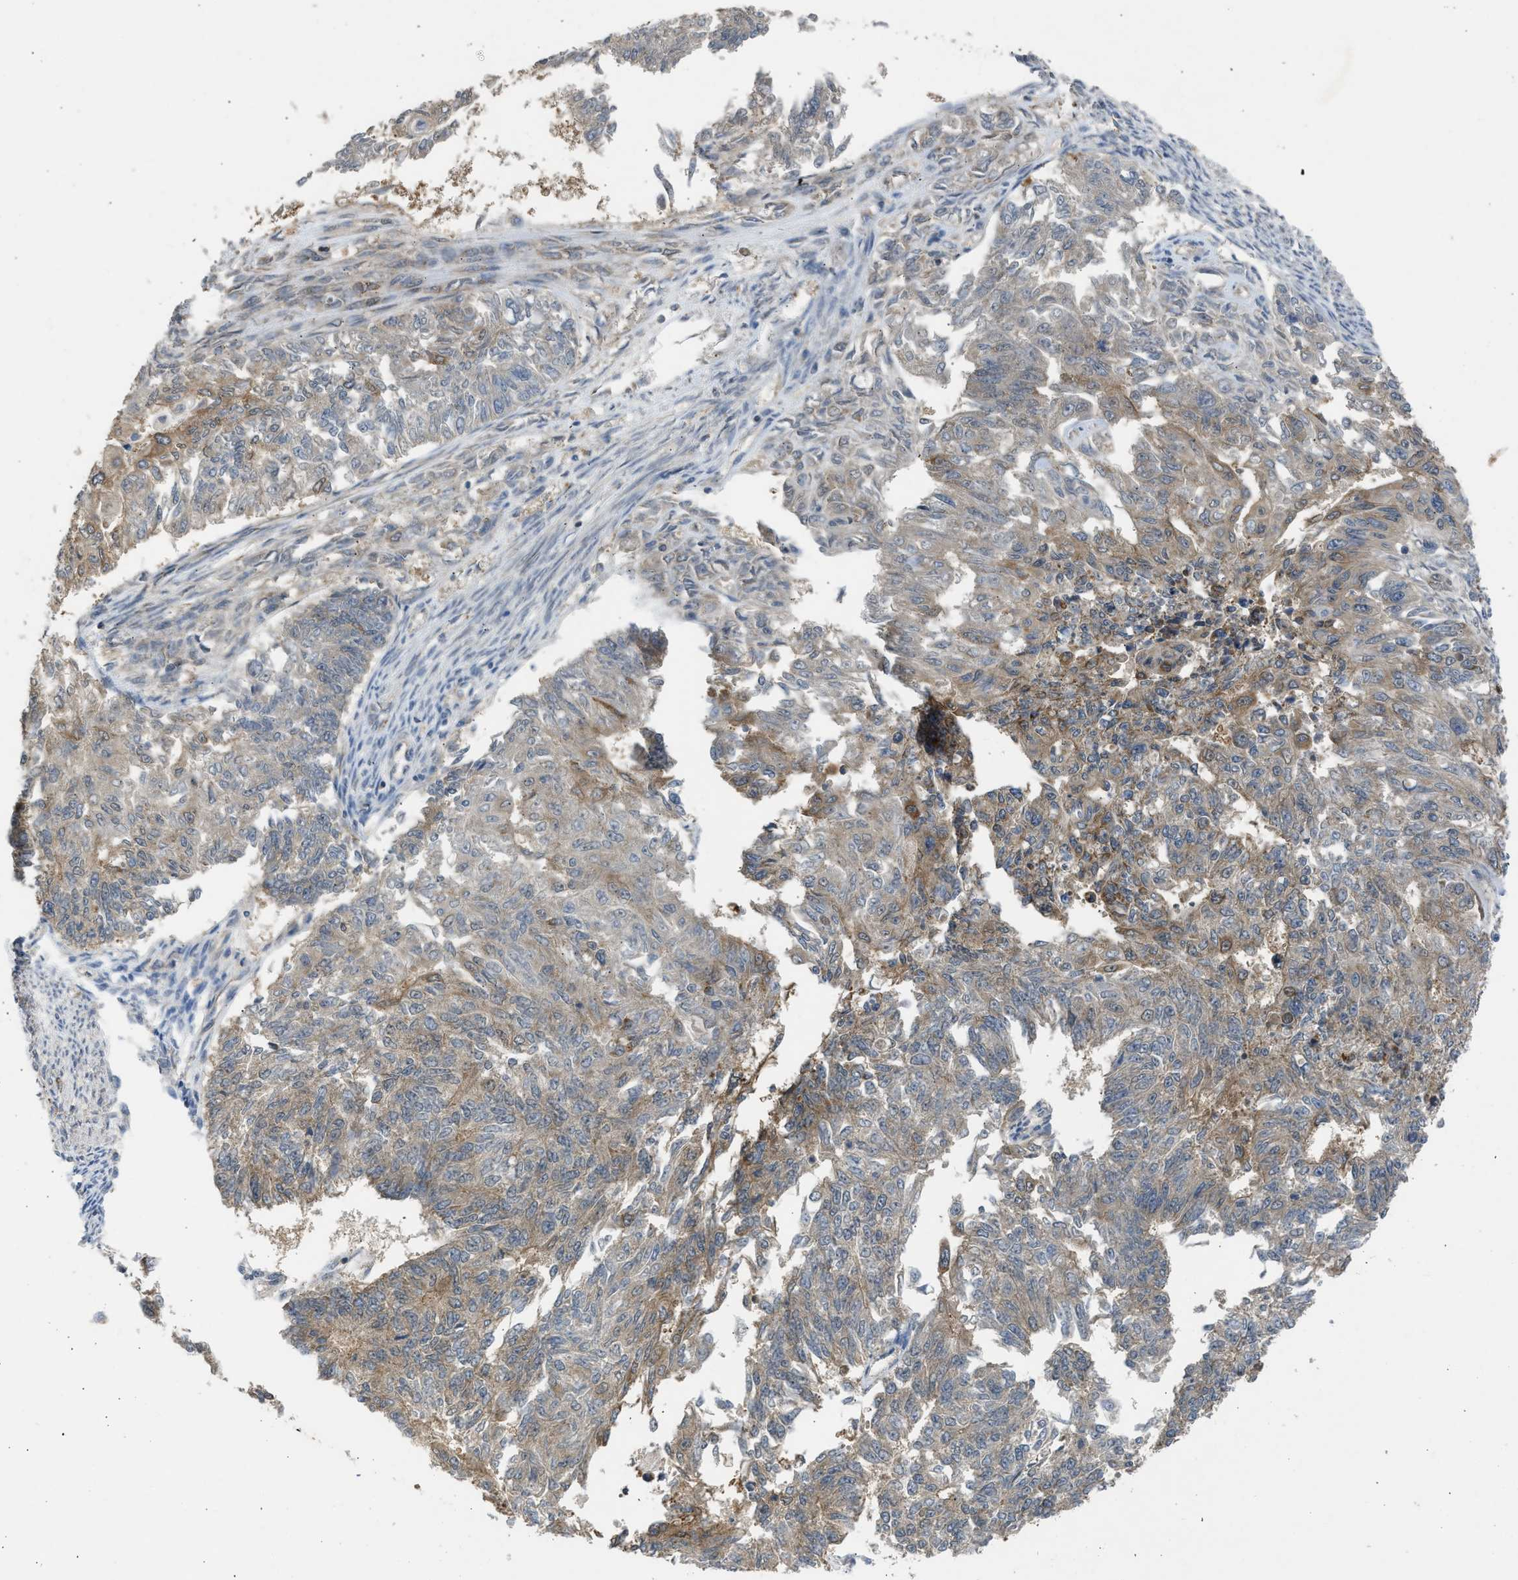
{"staining": {"intensity": "moderate", "quantity": "25%-75%", "location": "cytoplasmic/membranous"}, "tissue": "endometrial cancer", "cell_type": "Tumor cells", "image_type": "cancer", "snomed": [{"axis": "morphology", "description": "Adenocarcinoma, NOS"}, {"axis": "topography", "description": "Endometrium"}], "caption": "Immunohistochemical staining of human endometrial cancer (adenocarcinoma) reveals moderate cytoplasmic/membranous protein staining in approximately 25%-75% of tumor cells. Using DAB (brown) and hematoxylin (blue) stains, captured at high magnification using brightfield microscopy.", "gene": "CYP1A1", "patient": {"sex": "female", "age": 32}}